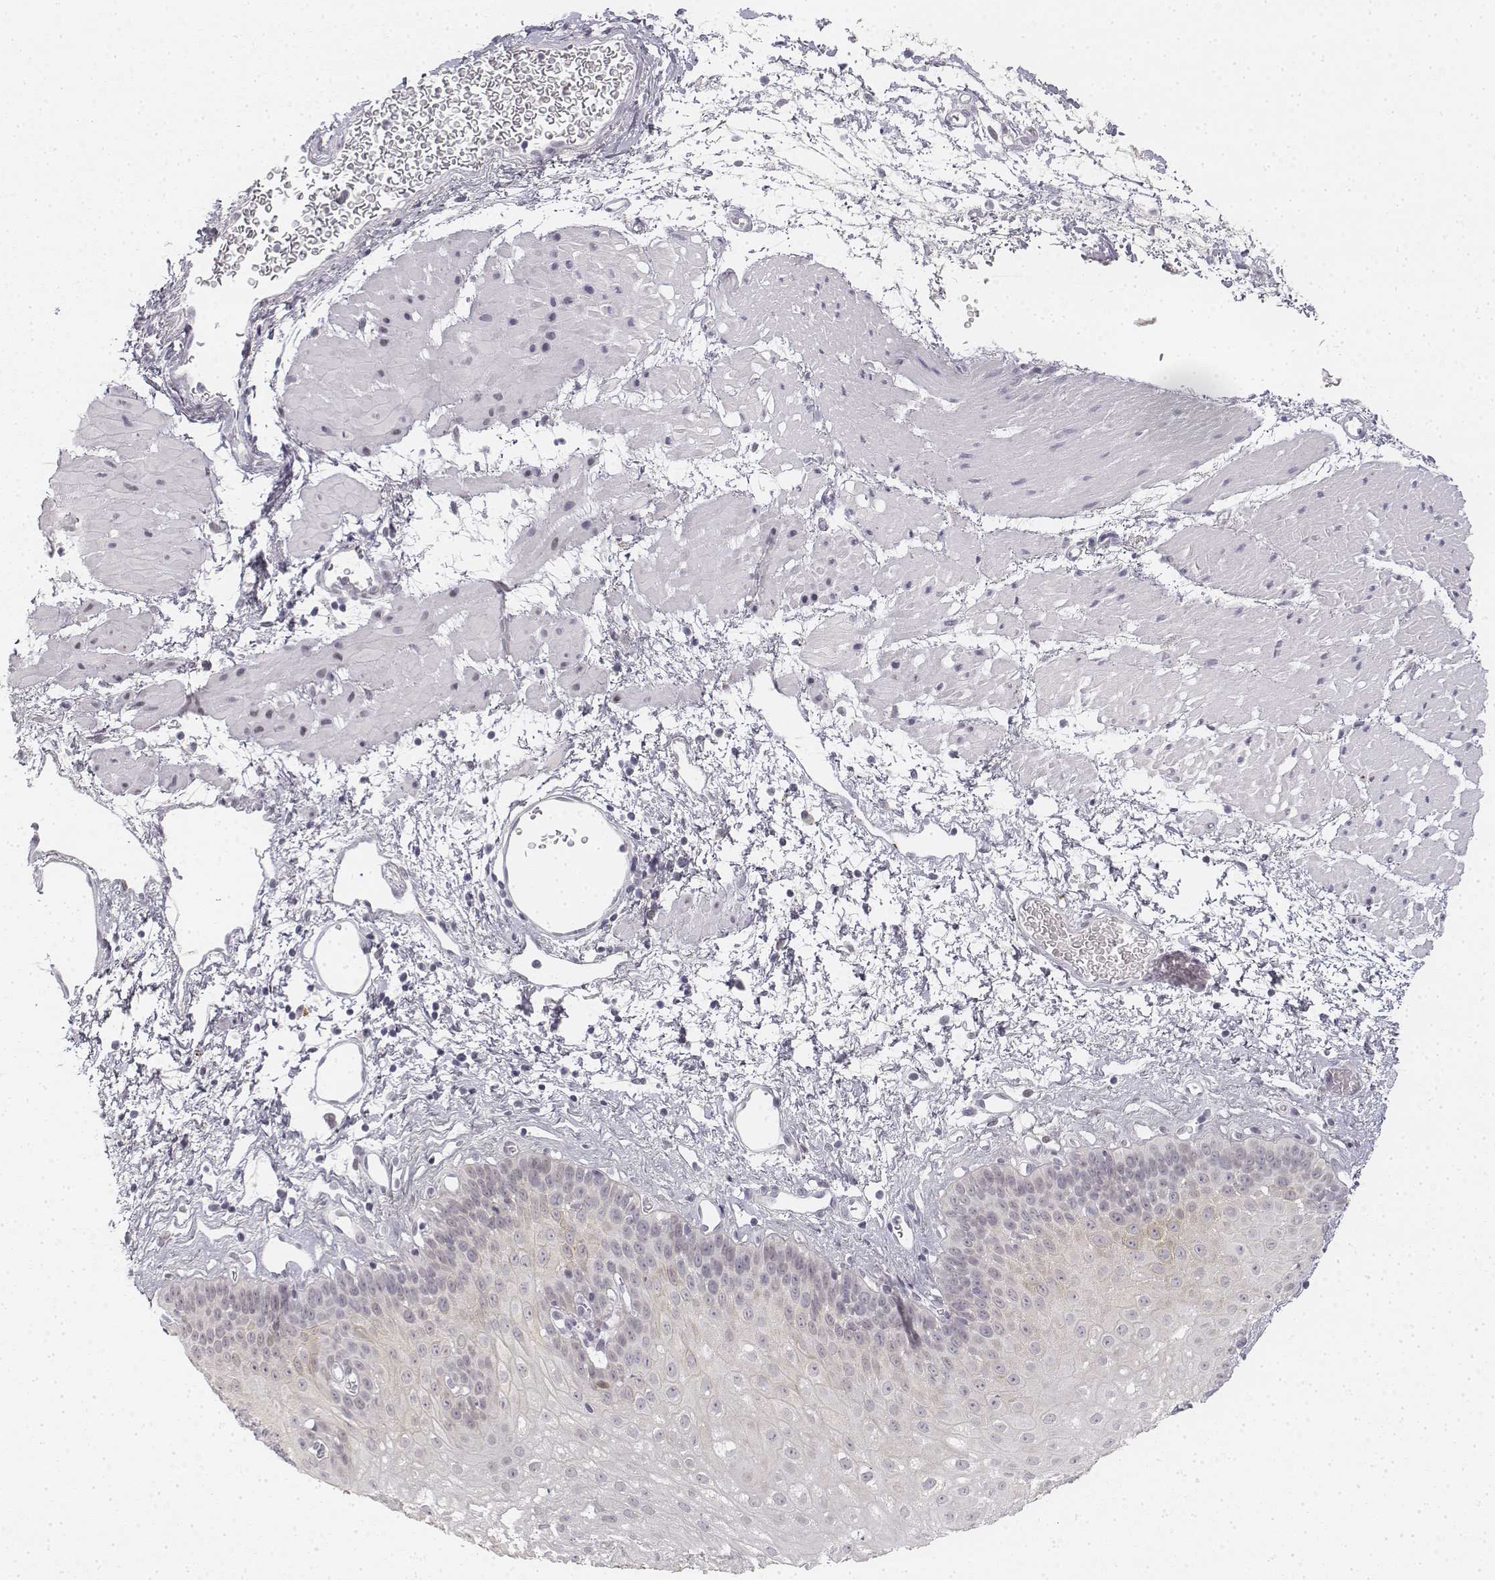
{"staining": {"intensity": "negative", "quantity": "none", "location": "none"}, "tissue": "esophagus", "cell_type": "Squamous epithelial cells", "image_type": "normal", "snomed": [{"axis": "morphology", "description": "Normal tissue, NOS"}, {"axis": "topography", "description": "Esophagus"}], "caption": "A high-resolution photomicrograph shows immunohistochemistry (IHC) staining of unremarkable esophagus, which shows no significant staining in squamous epithelial cells.", "gene": "KRT84", "patient": {"sex": "female", "age": 62}}